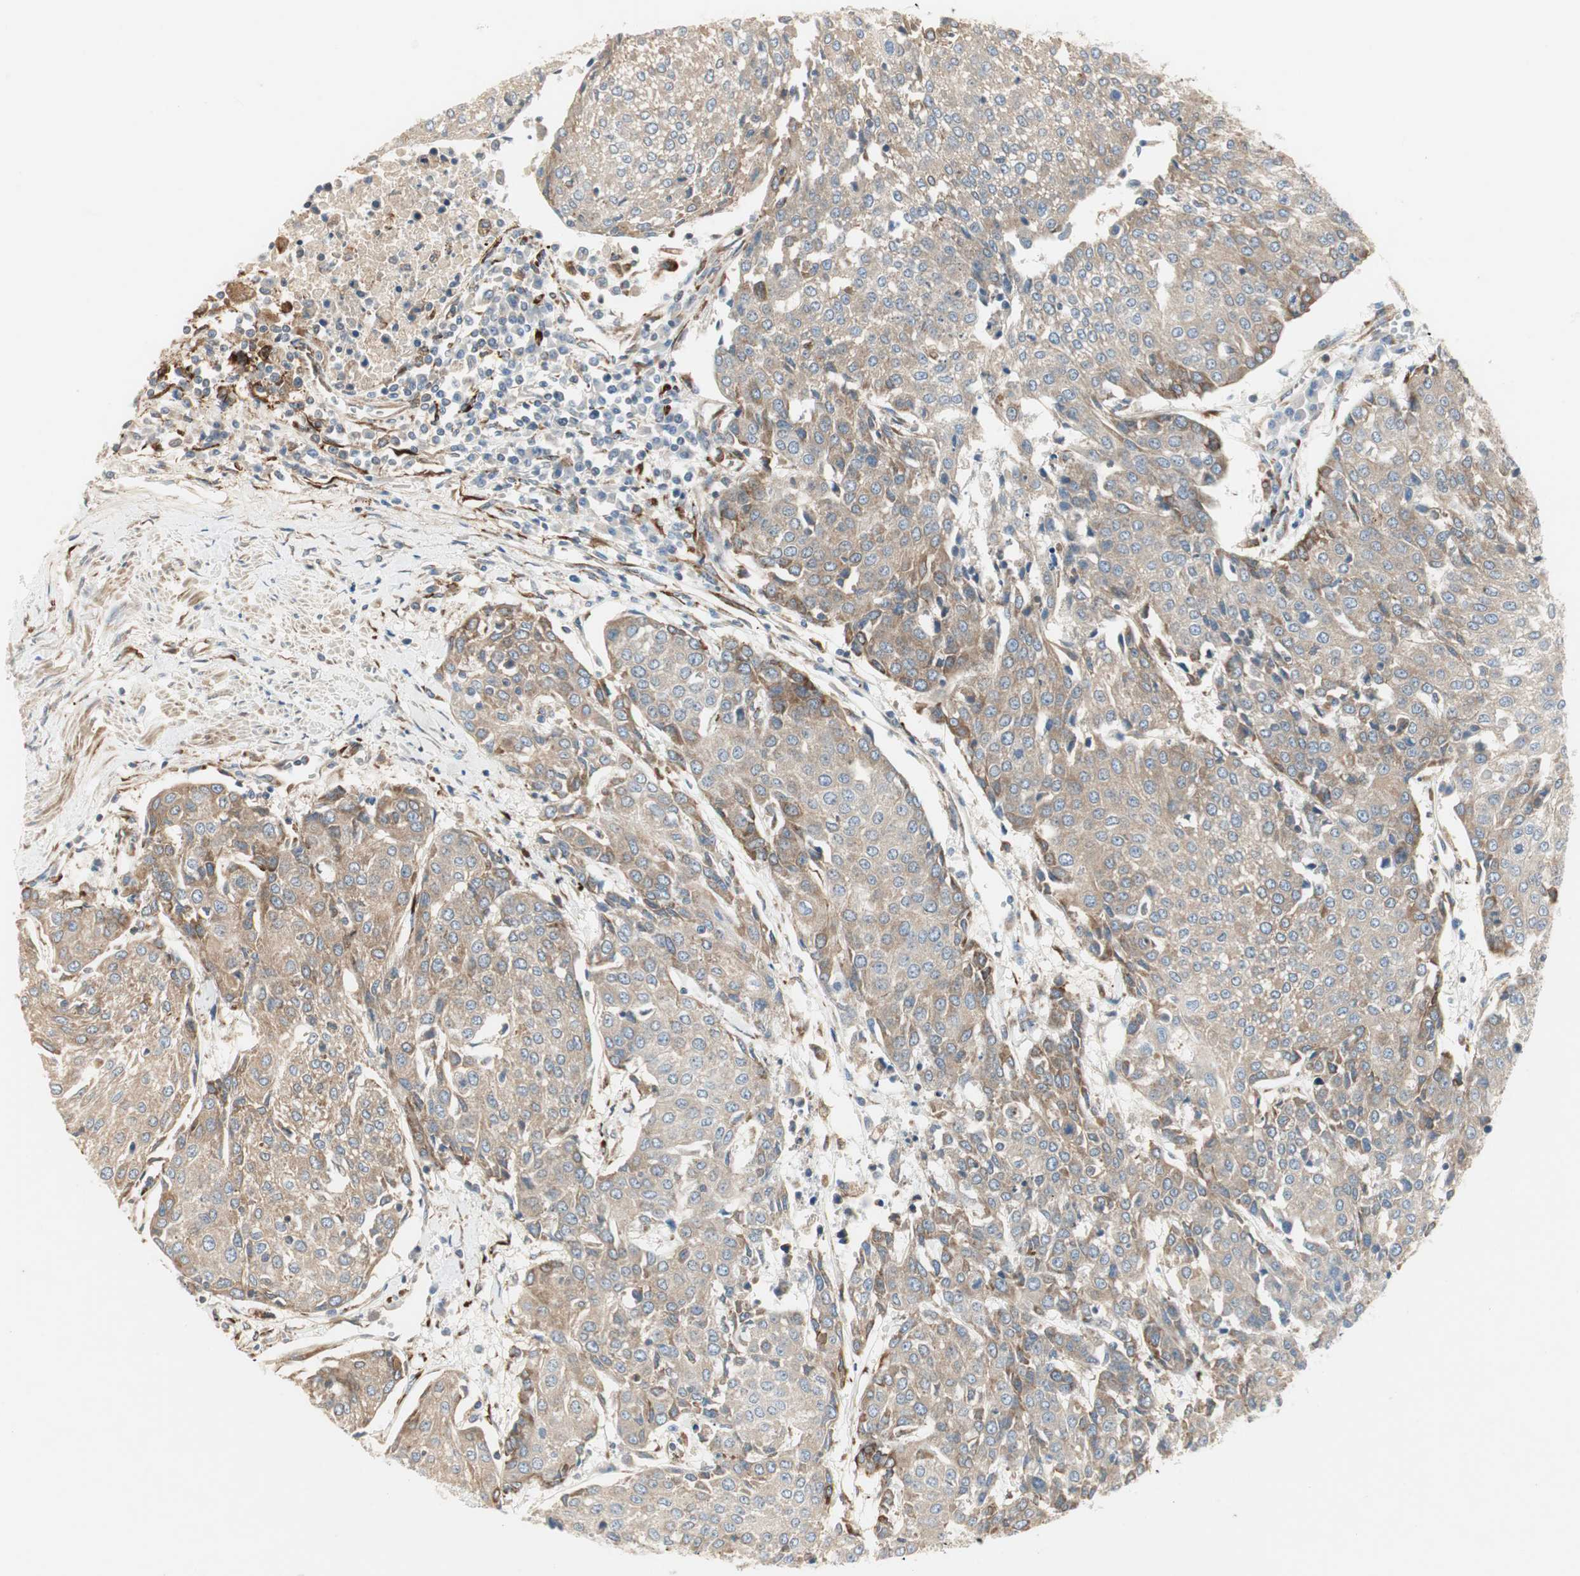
{"staining": {"intensity": "moderate", "quantity": "25%-75%", "location": "cytoplasmic/membranous"}, "tissue": "urothelial cancer", "cell_type": "Tumor cells", "image_type": "cancer", "snomed": [{"axis": "morphology", "description": "Urothelial carcinoma, High grade"}, {"axis": "topography", "description": "Urinary bladder"}], "caption": "The image exhibits staining of urothelial carcinoma (high-grade), revealing moderate cytoplasmic/membranous protein expression (brown color) within tumor cells. The staining was performed using DAB (3,3'-diaminobenzidine), with brown indicating positive protein expression. Nuclei are stained blue with hematoxylin.", "gene": "H6PD", "patient": {"sex": "female", "age": 85}}